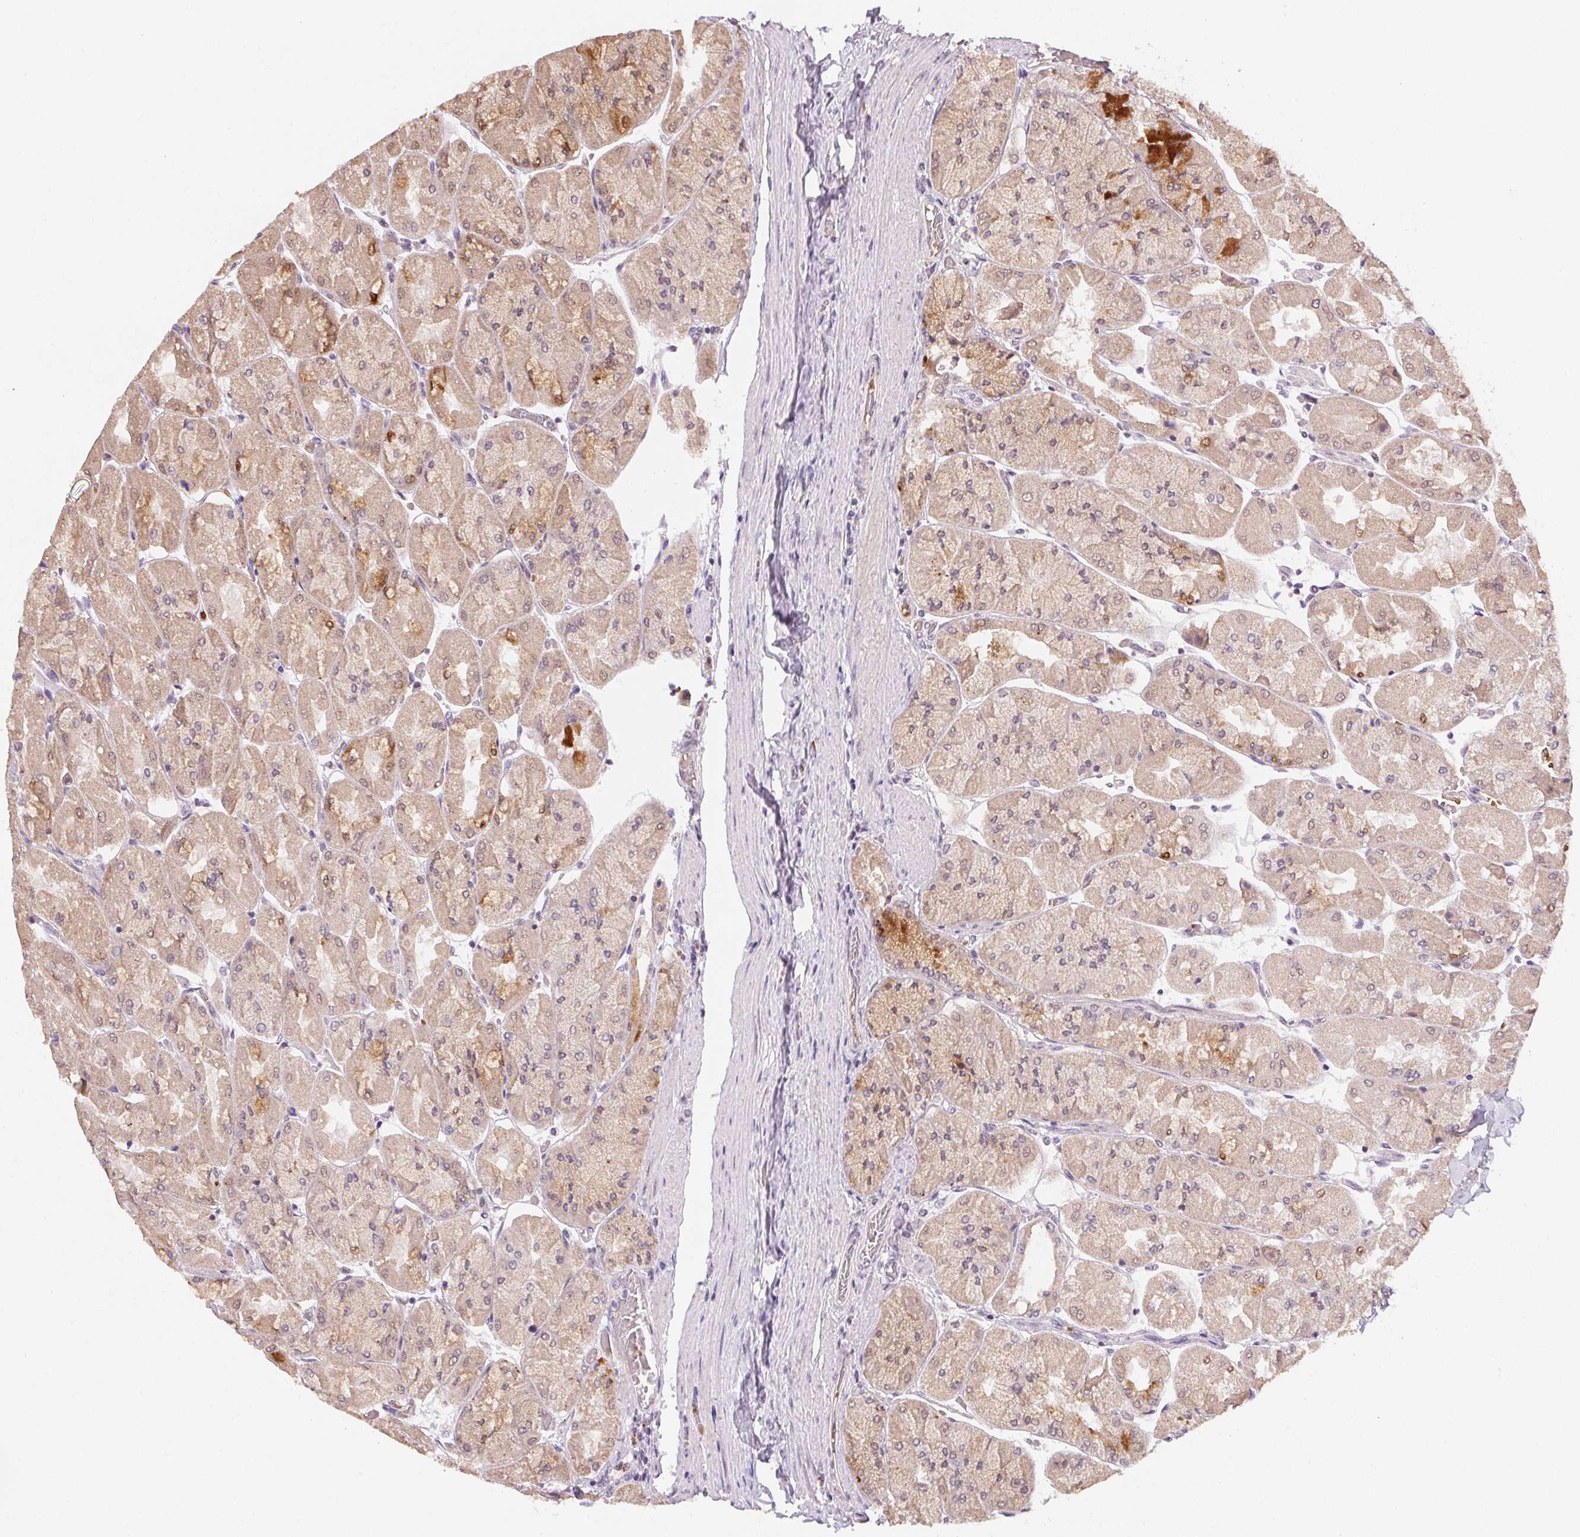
{"staining": {"intensity": "moderate", "quantity": "25%-75%", "location": "cytoplasmic/membranous,nuclear"}, "tissue": "stomach", "cell_type": "Glandular cells", "image_type": "normal", "snomed": [{"axis": "morphology", "description": "Normal tissue, NOS"}, {"axis": "topography", "description": "Stomach"}], "caption": "This image reveals IHC staining of normal human stomach, with medium moderate cytoplasmic/membranous,nuclear positivity in about 25%-75% of glandular cells.", "gene": "METTL13", "patient": {"sex": "female", "age": 61}}